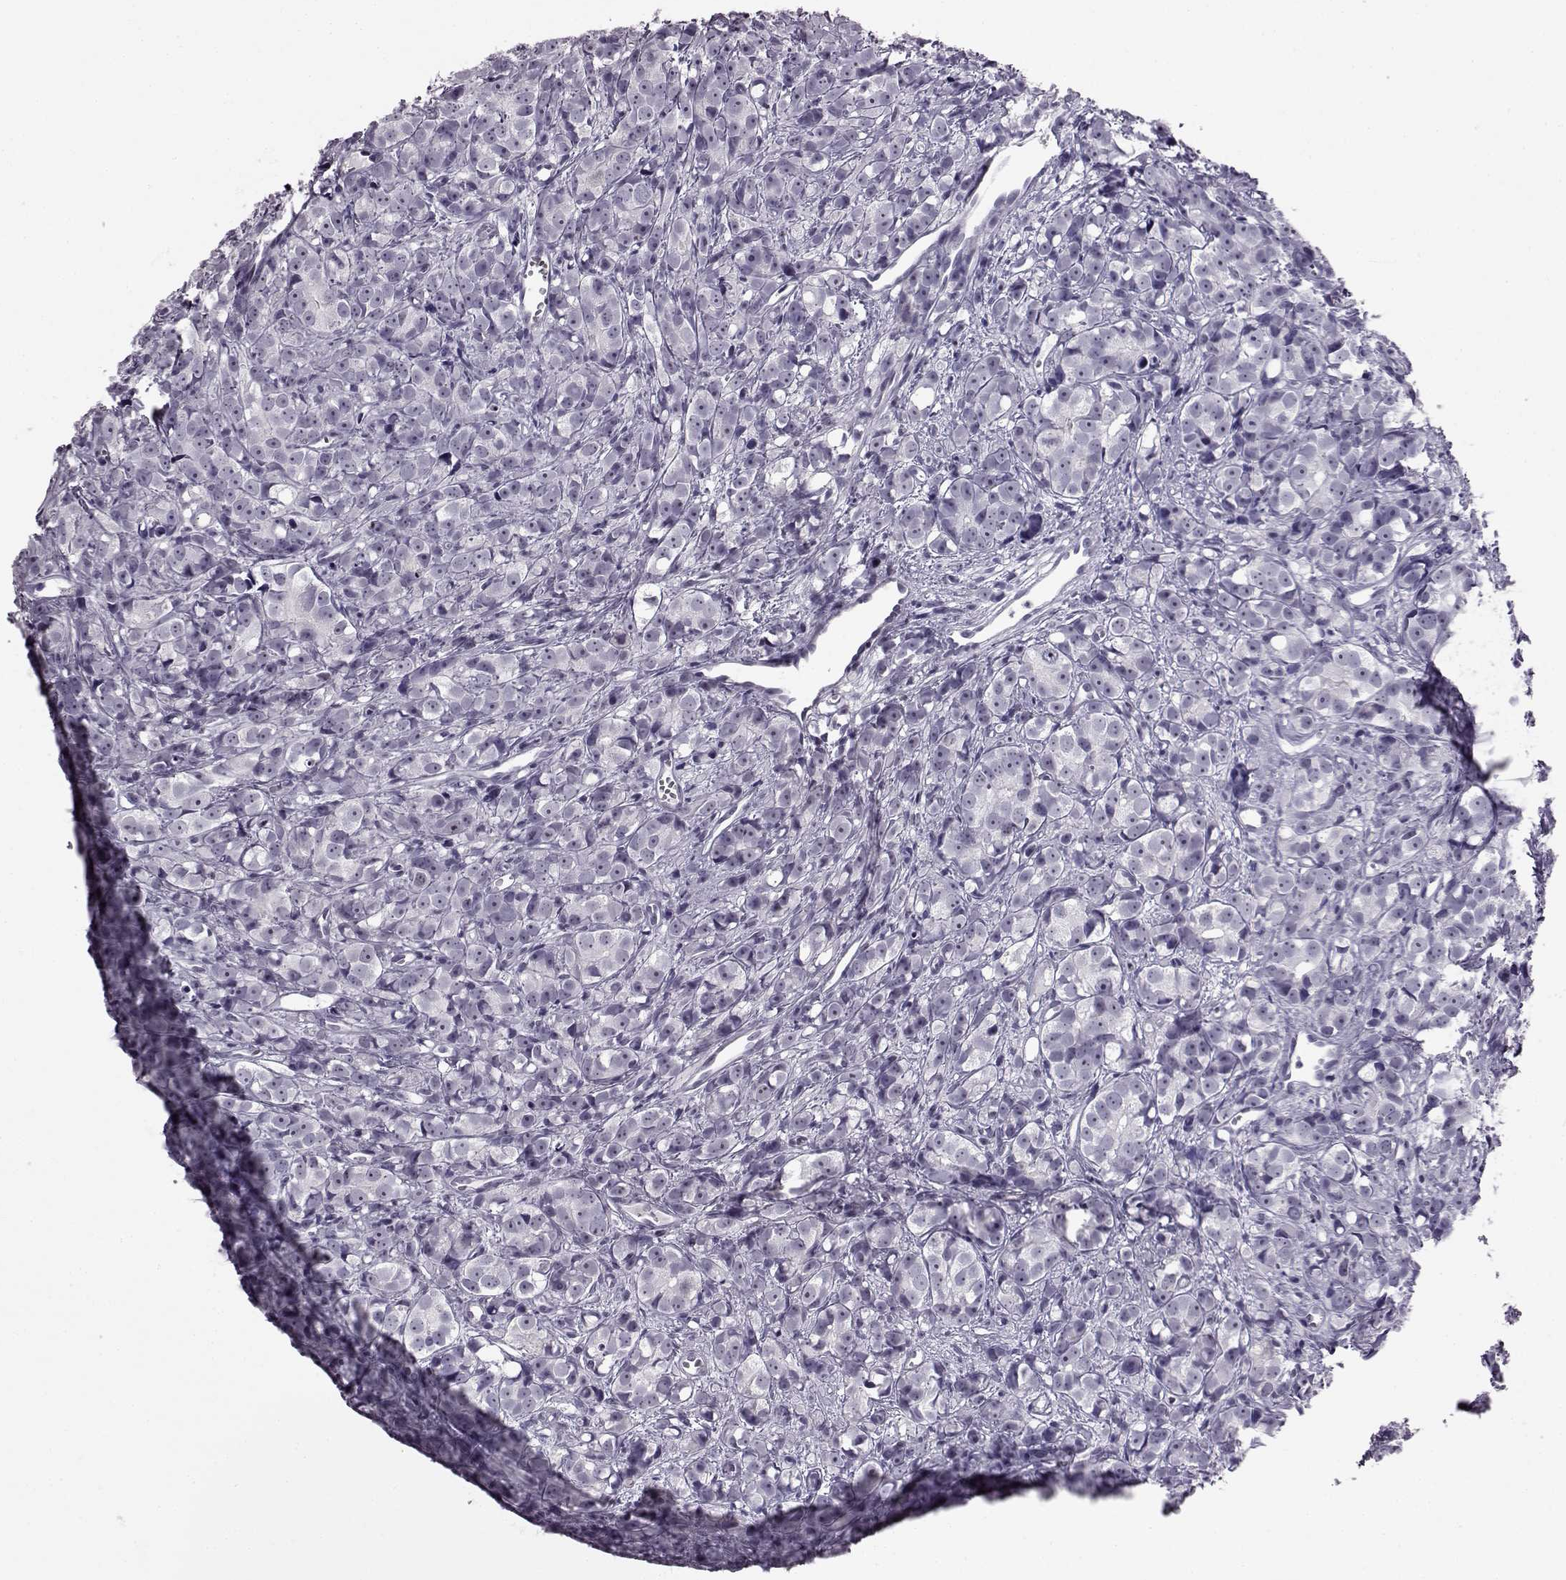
{"staining": {"intensity": "negative", "quantity": "none", "location": "none"}, "tissue": "prostate cancer", "cell_type": "Tumor cells", "image_type": "cancer", "snomed": [{"axis": "morphology", "description": "Adenocarcinoma, High grade"}, {"axis": "topography", "description": "Prostate"}], "caption": "The image reveals no significant staining in tumor cells of prostate high-grade adenocarcinoma.", "gene": "ADGRG2", "patient": {"sex": "male", "age": 77}}